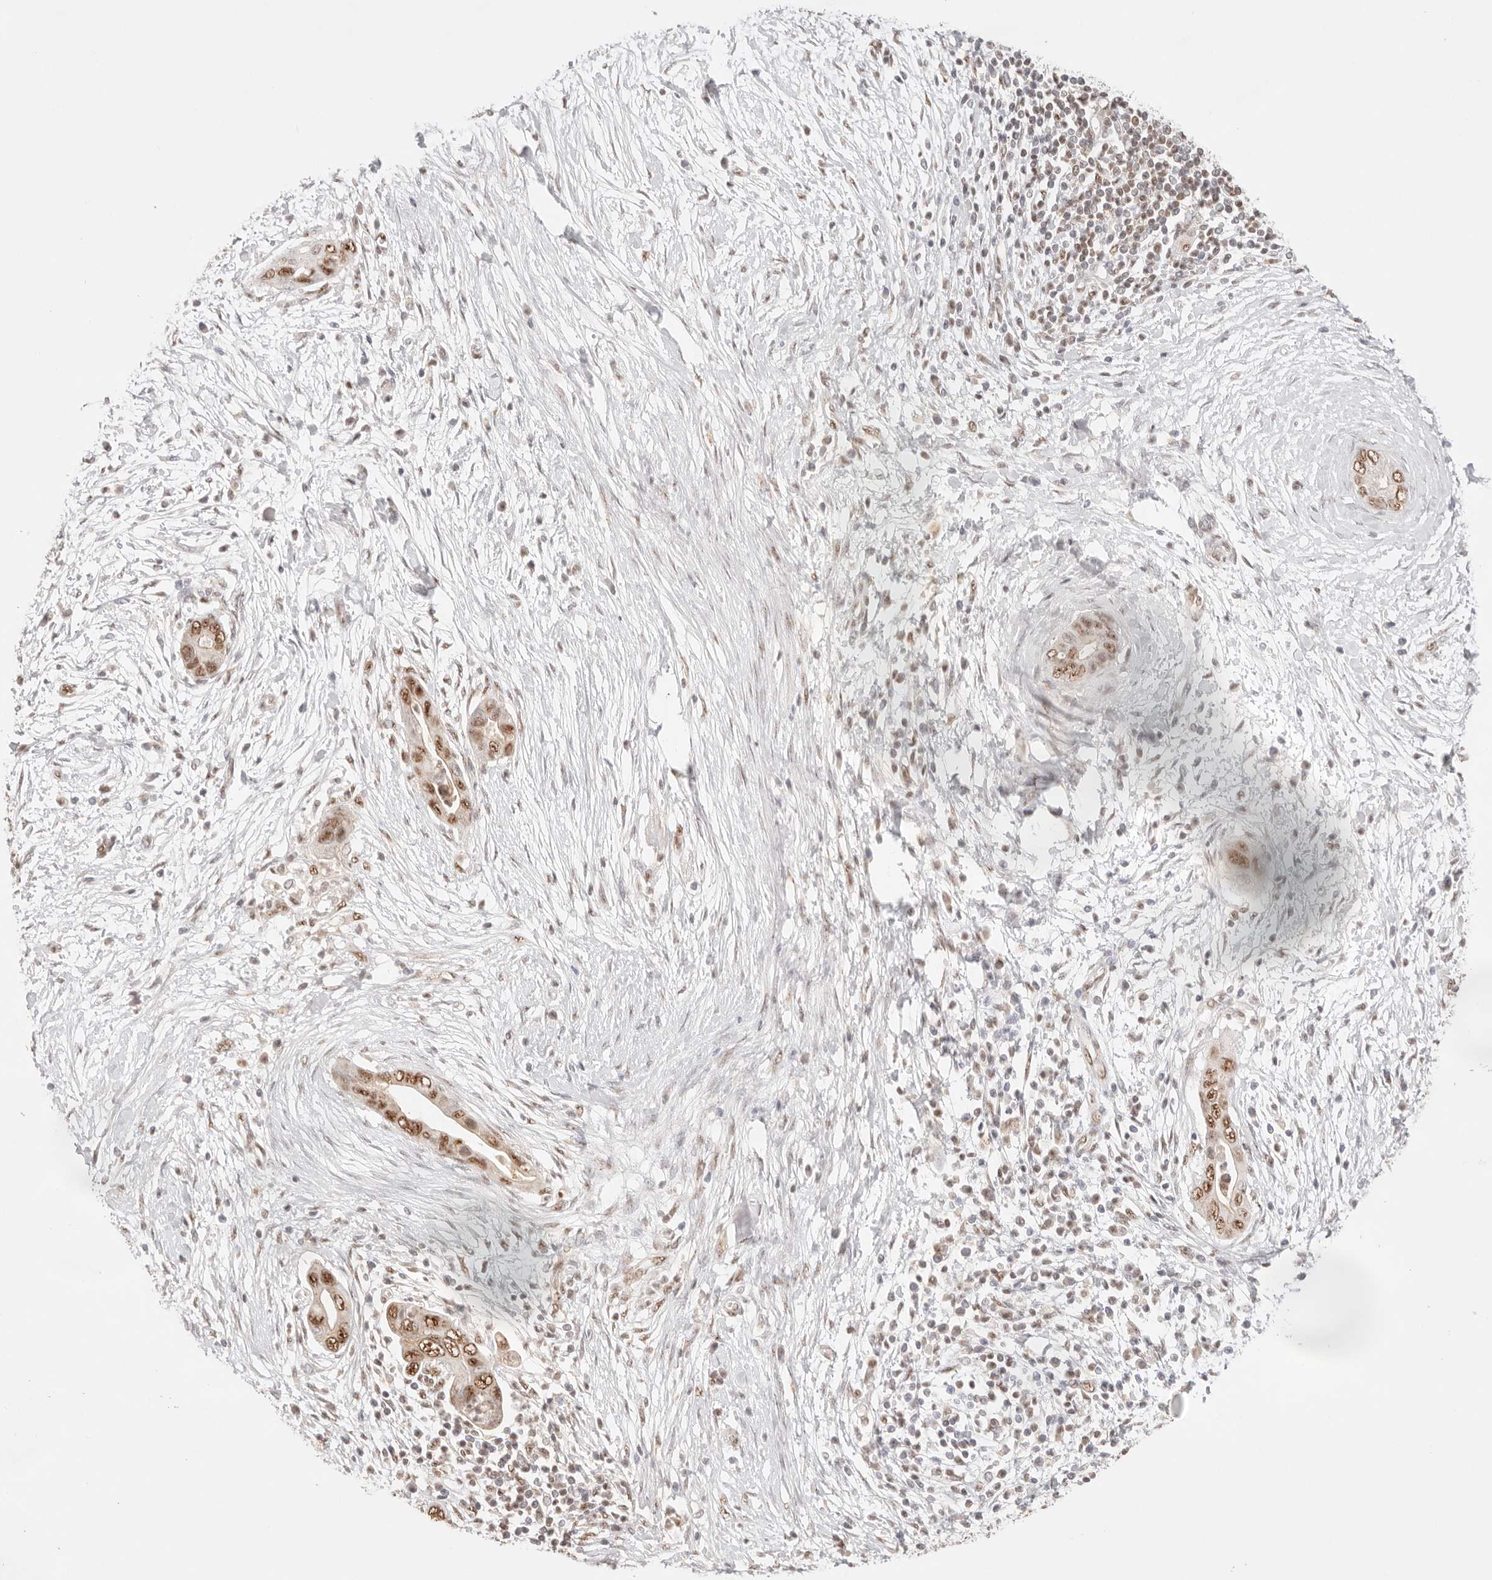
{"staining": {"intensity": "moderate", "quantity": ">75%", "location": "nuclear"}, "tissue": "pancreatic cancer", "cell_type": "Tumor cells", "image_type": "cancer", "snomed": [{"axis": "morphology", "description": "Adenocarcinoma, NOS"}, {"axis": "topography", "description": "Pancreas"}], "caption": "Protein analysis of pancreatic adenocarcinoma tissue reveals moderate nuclear positivity in approximately >75% of tumor cells. Using DAB (brown) and hematoxylin (blue) stains, captured at high magnification using brightfield microscopy.", "gene": "IL1R2", "patient": {"sex": "male", "age": 75}}